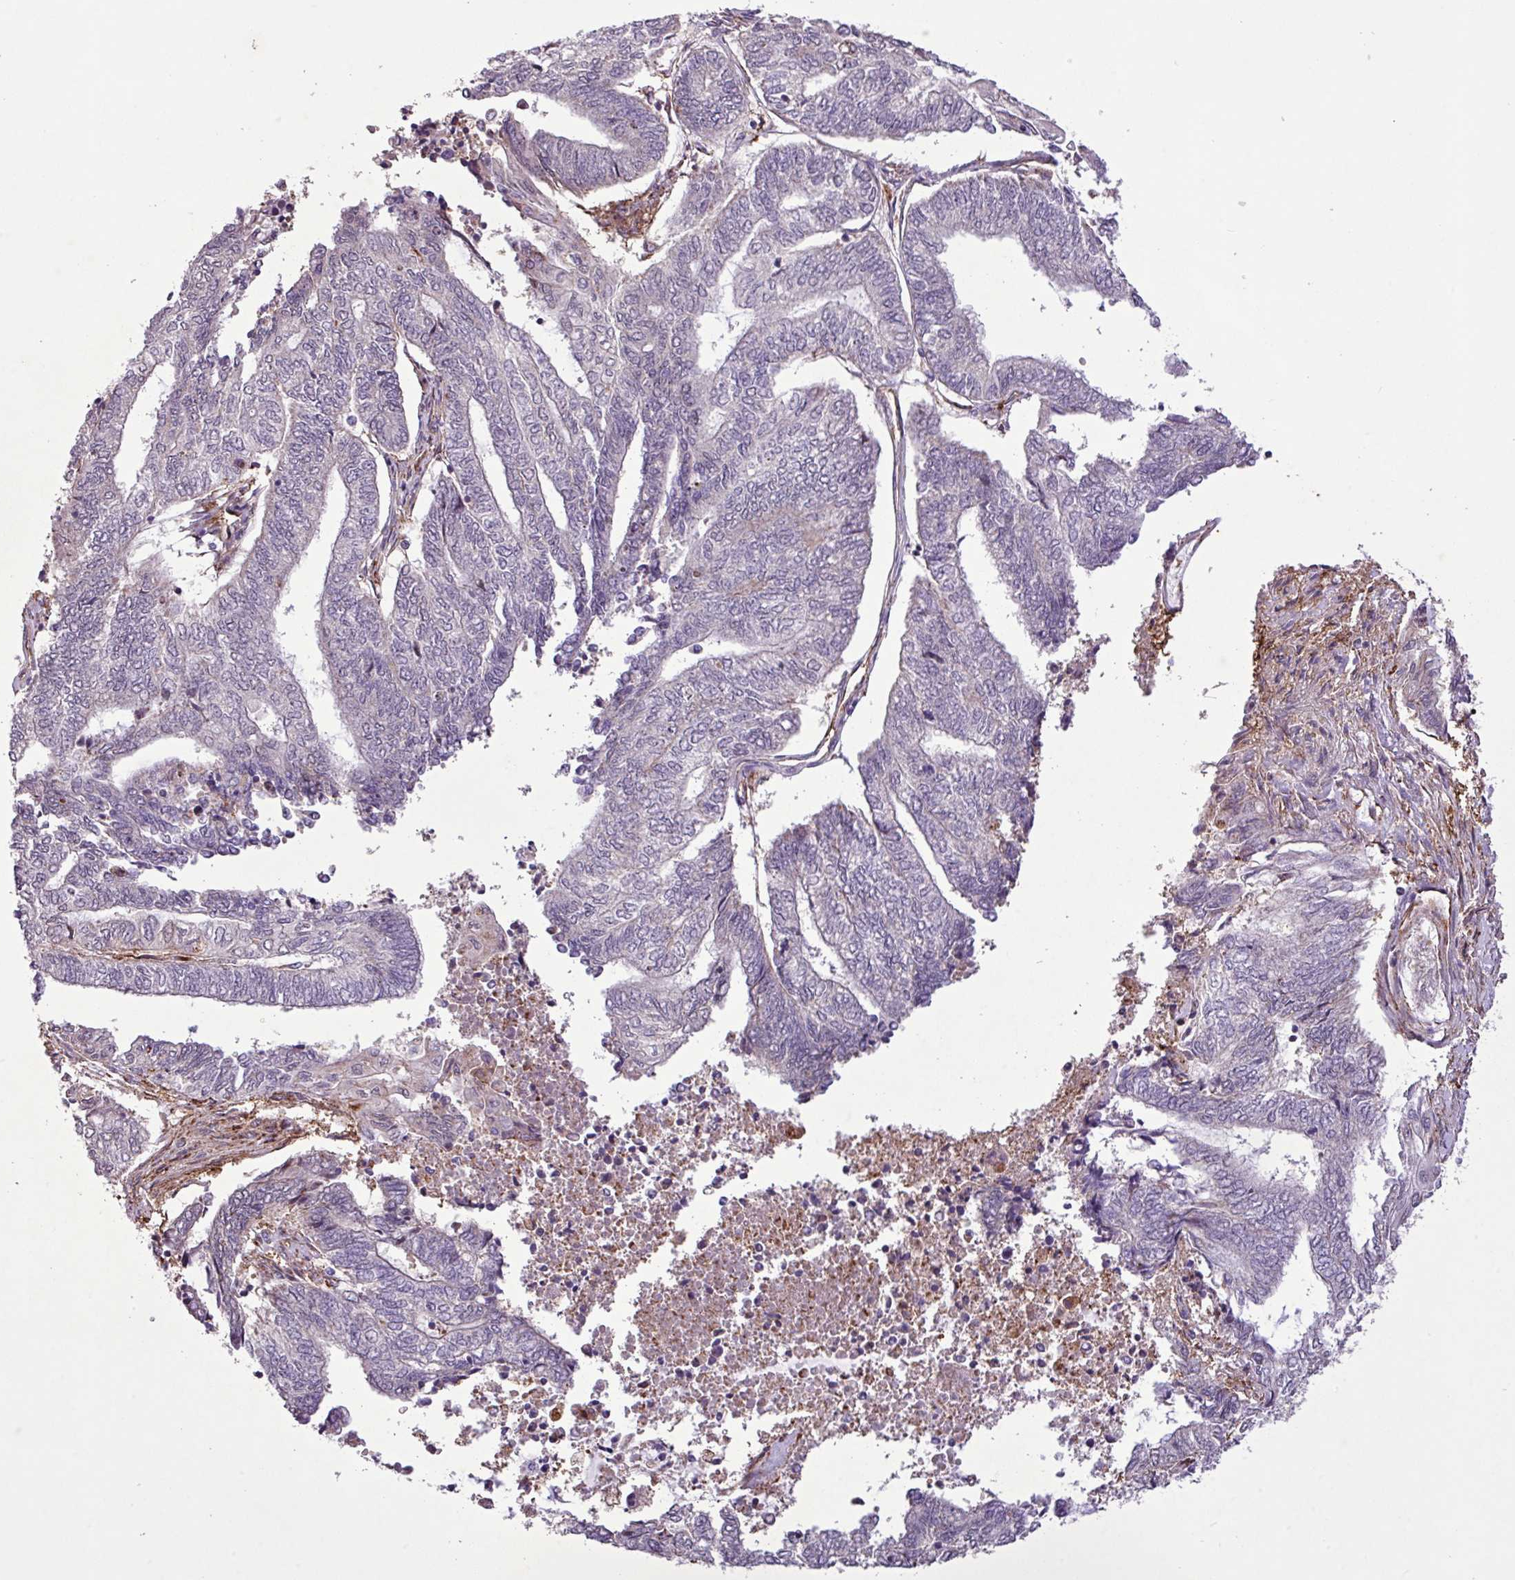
{"staining": {"intensity": "negative", "quantity": "none", "location": "none"}, "tissue": "endometrial cancer", "cell_type": "Tumor cells", "image_type": "cancer", "snomed": [{"axis": "morphology", "description": "Adenocarcinoma, NOS"}, {"axis": "topography", "description": "Uterus"}, {"axis": "topography", "description": "Endometrium"}], "caption": "Immunohistochemistry (IHC) image of neoplastic tissue: human endometrial adenocarcinoma stained with DAB exhibits no significant protein expression in tumor cells.", "gene": "RPP25L", "patient": {"sex": "female", "age": 70}}